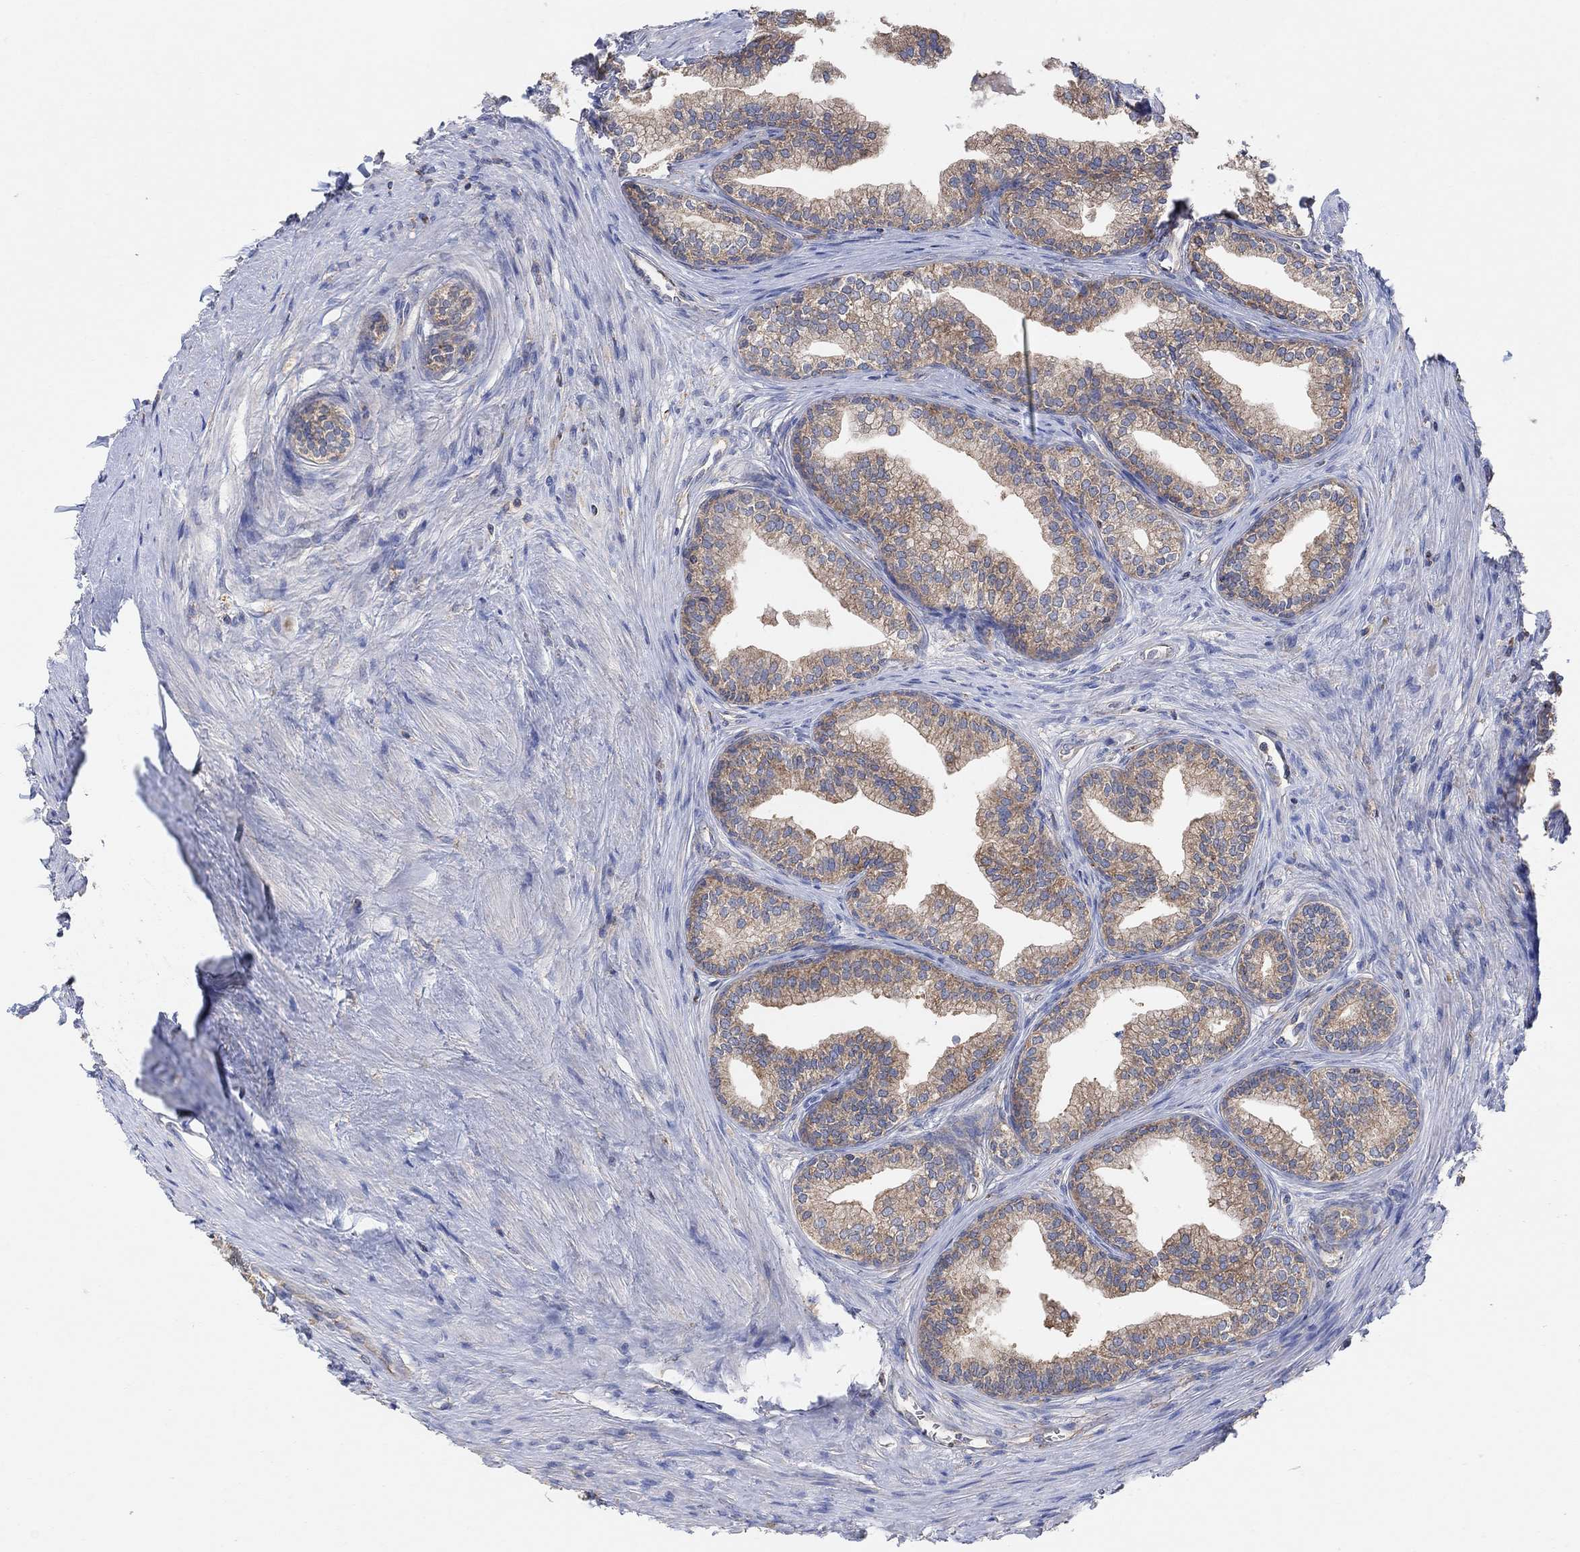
{"staining": {"intensity": "moderate", "quantity": "25%-75%", "location": "cytoplasmic/membranous"}, "tissue": "prostate", "cell_type": "Glandular cells", "image_type": "normal", "snomed": [{"axis": "morphology", "description": "Normal tissue, NOS"}, {"axis": "topography", "description": "Prostate"}], "caption": "Glandular cells exhibit medium levels of moderate cytoplasmic/membranous expression in approximately 25%-75% of cells in benign human prostate. Using DAB (brown) and hematoxylin (blue) stains, captured at high magnification using brightfield microscopy.", "gene": "BLOC1S3", "patient": {"sex": "male", "age": 65}}